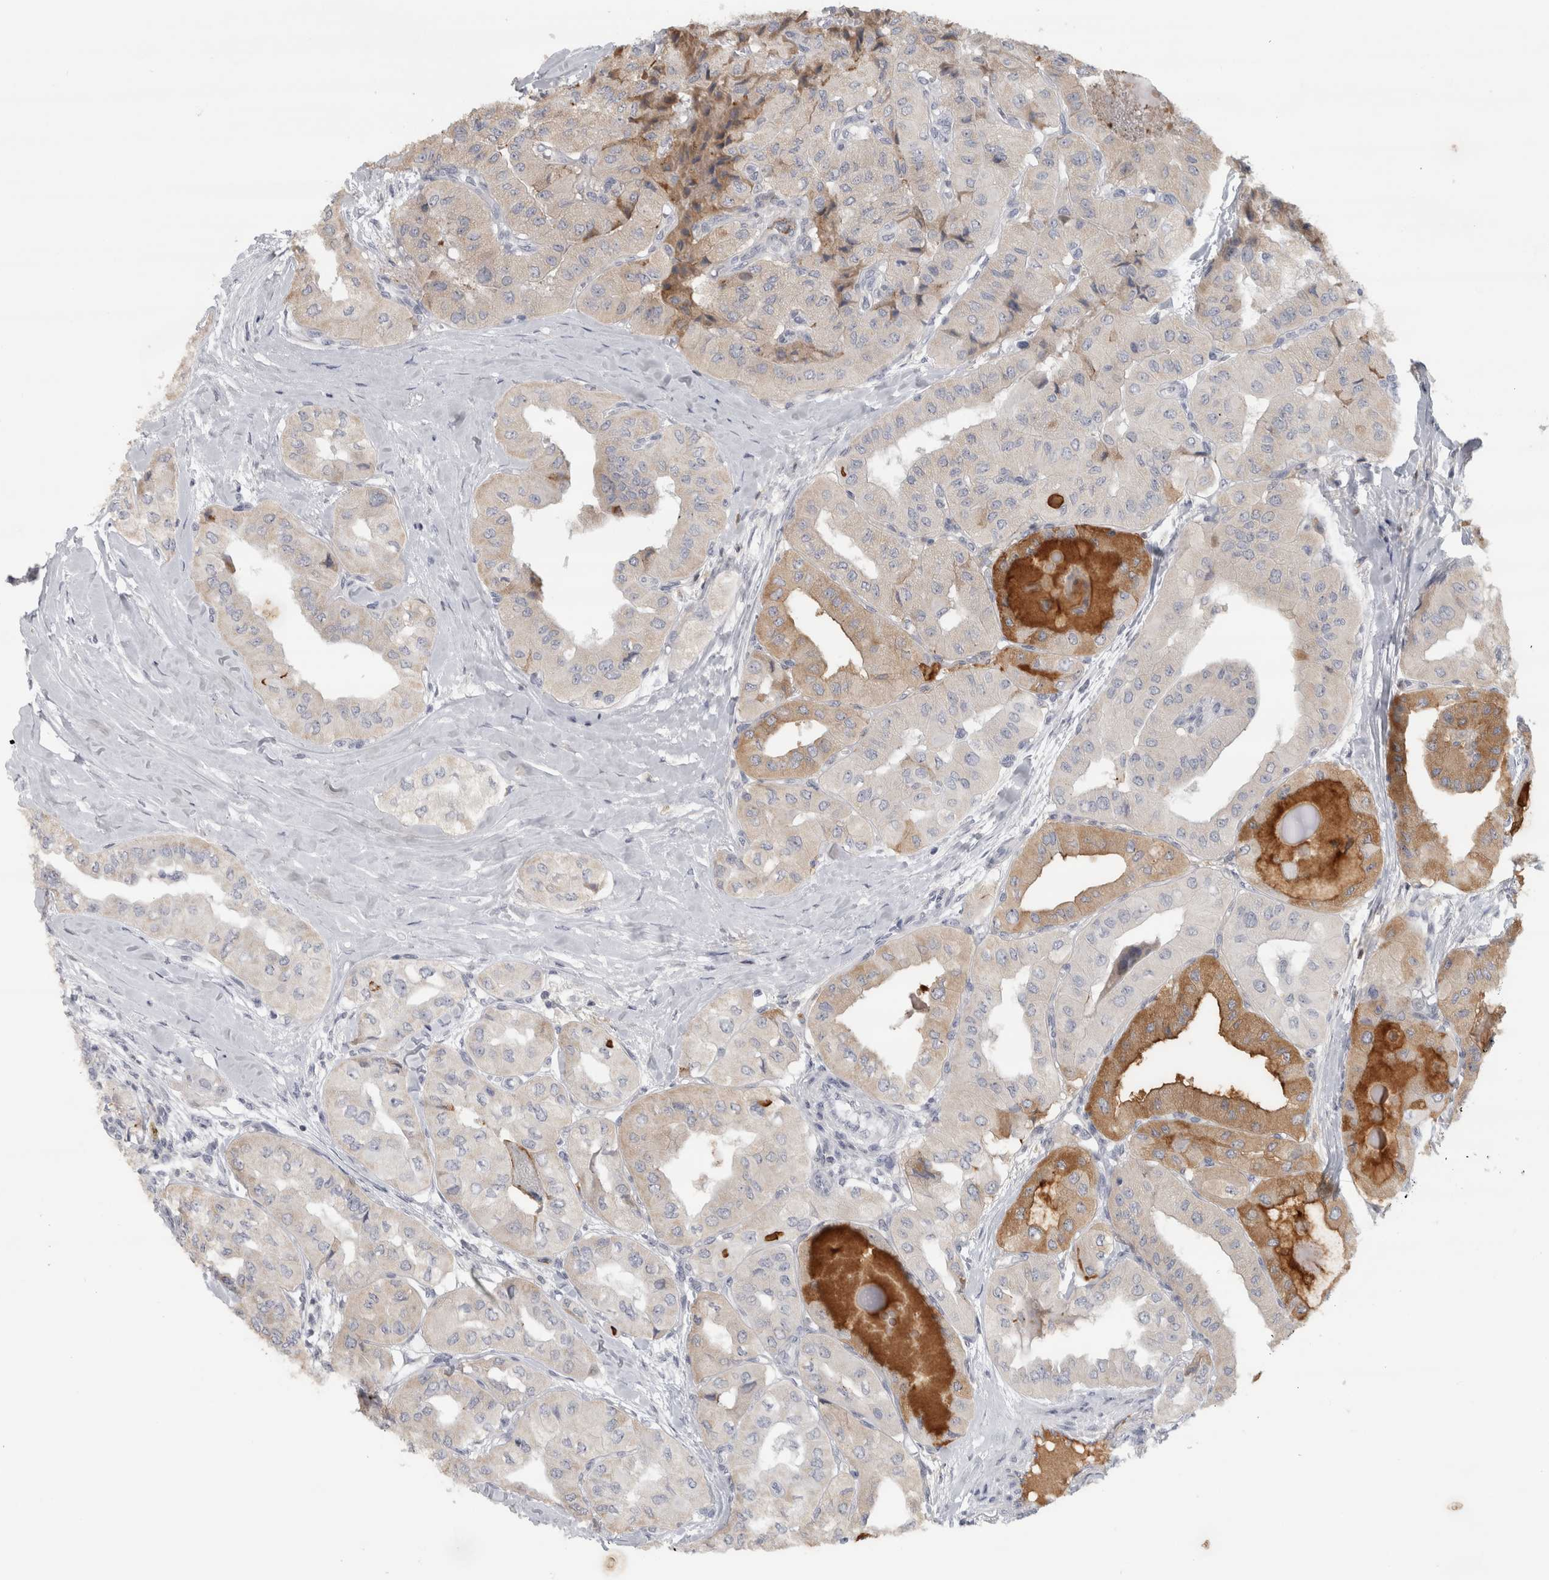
{"staining": {"intensity": "moderate", "quantity": "<25%", "location": "cytoplasmic/membranous"}, "tissue": "thyroid cancer", "cell_type": "Tumor cells", "image_type": "cancer", "snomed": [{"axis": "morphology", "description": "Papillary adenocarcinoma, NOS"}, {"axis": "topography", "description": "Thyroid gland"}], "caption": "A low amount of moderate cytoplasmic/membranous expression is appreciated in approximately <25% of tumor cells in papillary adenocarcinoma (thyroid) tissue. The protein of interest is shown in brown color, while the nuclei are stained blue.", "gene": "PTPRN2", "patient": {"sex": "female", "age": 59}}